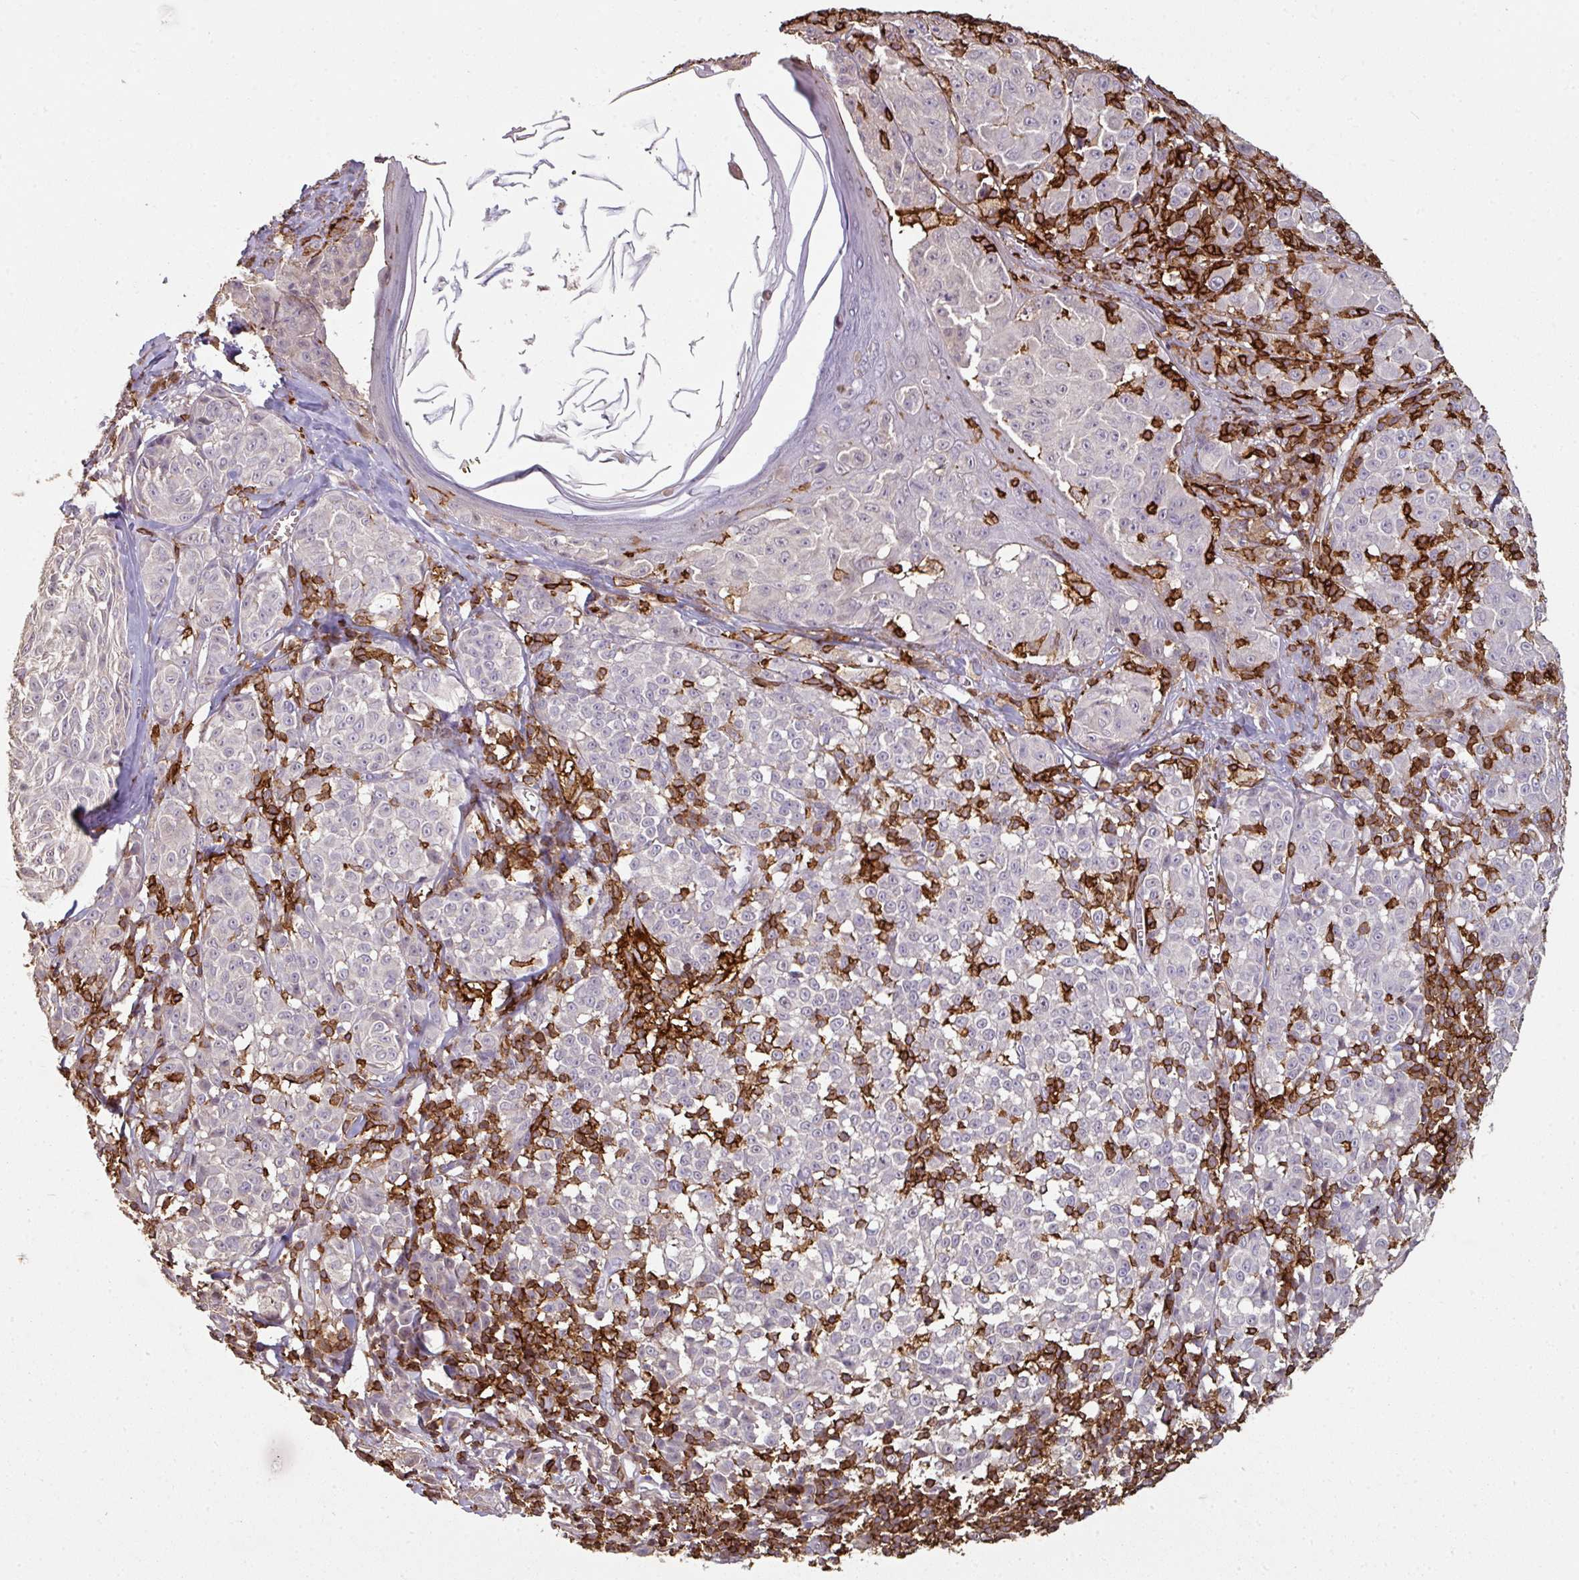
{"staining": {"intensity": "negative", "quantity": "none", "location": "none"}, "tissue": "melanoma", "cell_type": "Tumor cells", "image_type": "cancer", "snomed": [{"axis": "morphology", "description": "Malignant melanoma, NOS"}, {"axis": "topography", "description": "Skin"}], "caption": "An immunohistochemistry photomicrograph of melanoma is shown. There is no staining in tumor cells of melanoma.", "gene": "OLFML2B", "patient": {"sex": "female", "age": 43}}